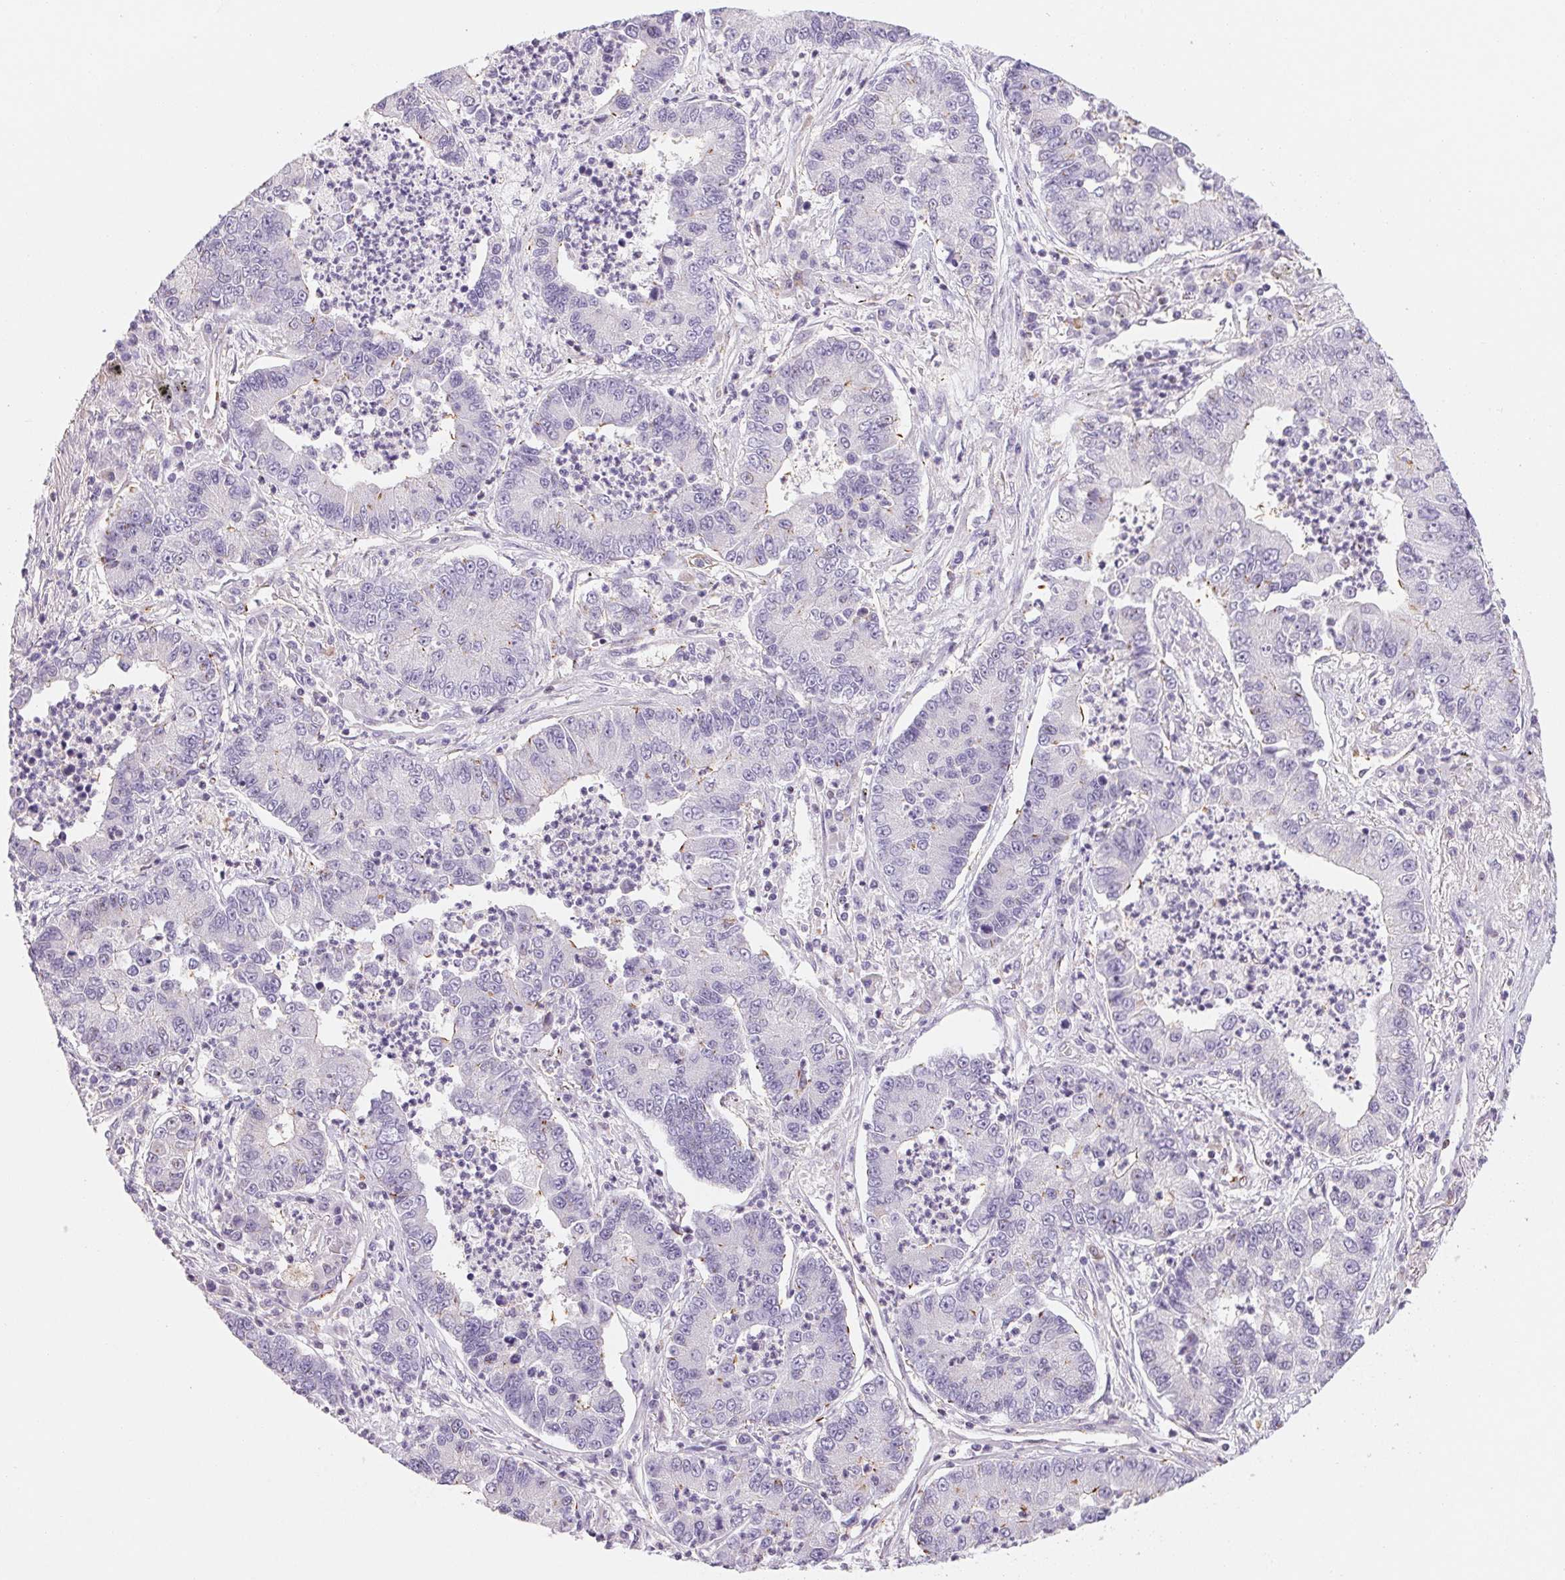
{"staining": {"intensity": "weak", "quantity": "<25%", "location": "cytoplasmic/membranous"}, "tissue": "lung cancer", "cell_type": "Tumor cells", "image_type": "cancer", "snomed": [{"axis": "morphology", "description": "Adenocarcinoma, NOS"}, {"axis": "topography", "description": "Lung"}], "caption": "Tumor cells are negative for protein expression in human lung cancer (adenocarcinoma).", "gene": "ANKRD13B", "patient": {"sex": "female", "age": 57}}